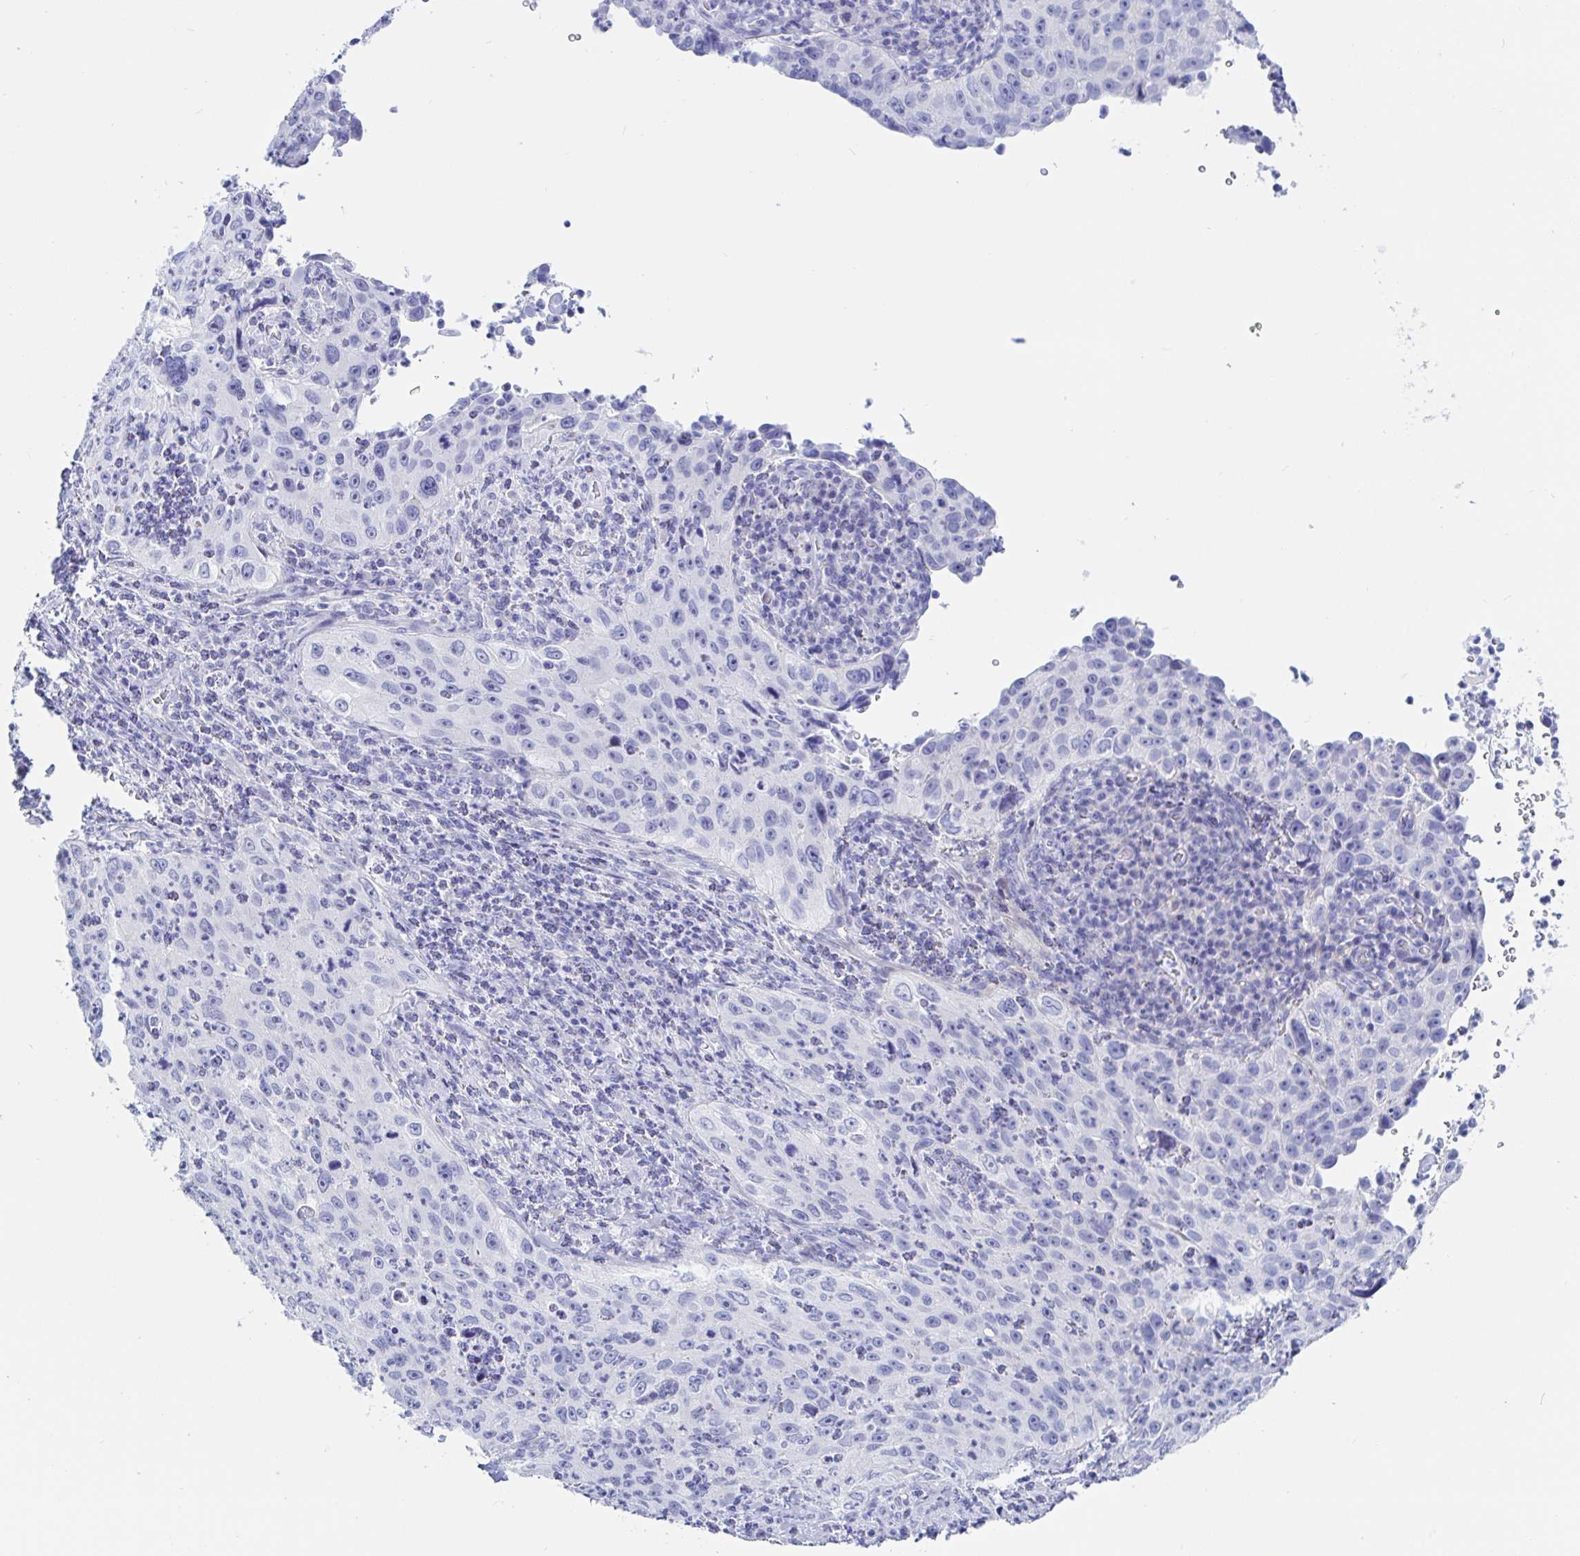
{"staining": {"intensity": "negative", "quantity": "none", "location": "none"}, "tissue": "cervical cancer", "cell_type": "Tumor cells", "image_type": "cancer", "snomed": [{"axis": "morphology", "description": "Squamous cell carcinoma, NOS"}, {"axis": "topography", "description": "Cervix"}], "caption": "The image demonstrates no significant expression in tumor cells of squamous cell carcinoma (cervical).", "gene": "KCNH6", "patient": {"sex": "female", "age": 30}}